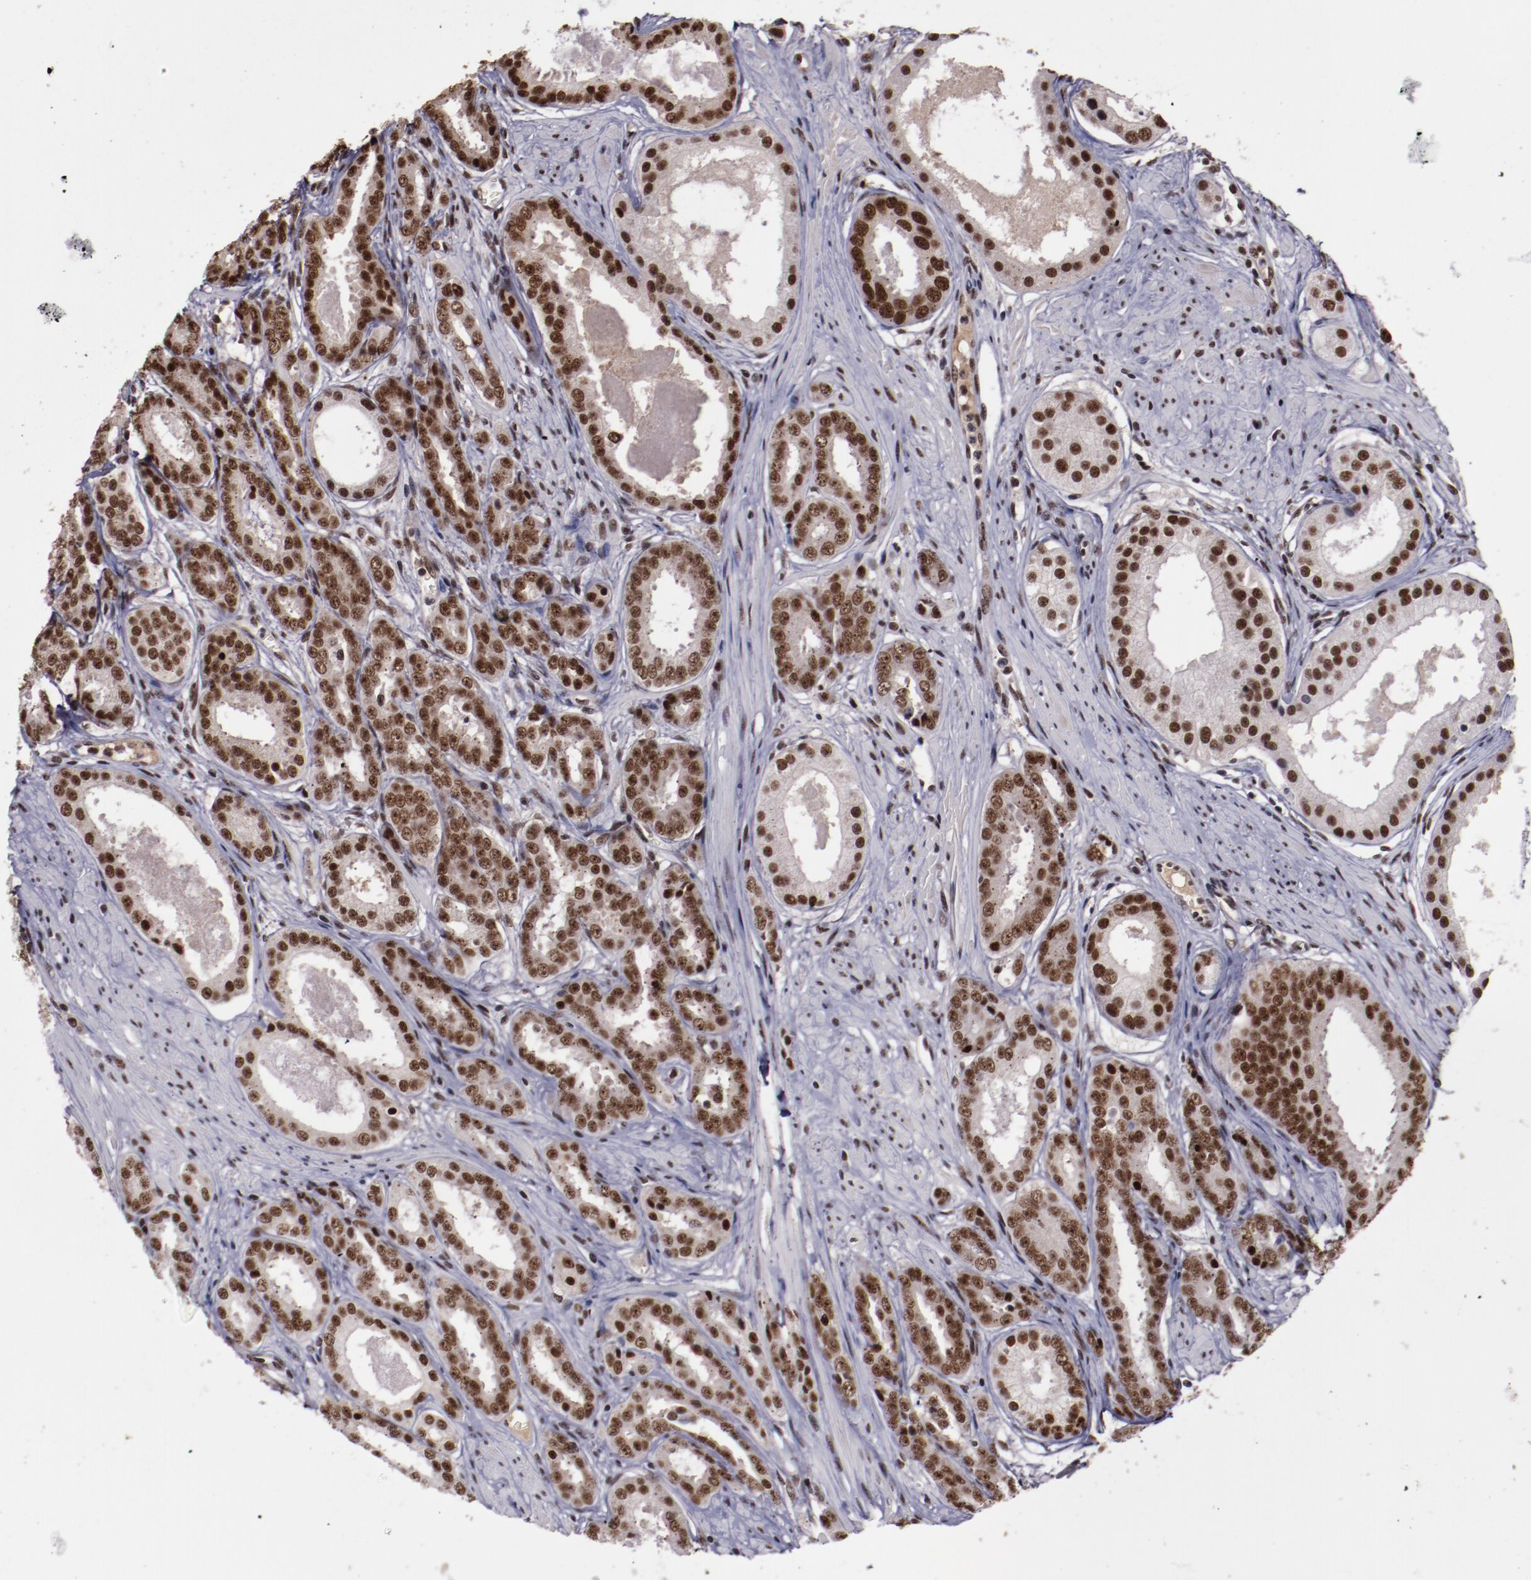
{"staining": {"intensity": "strong", "quantity": ">75%", "location": "nuclear"}, "tissue": "prostate cancer", "cell_type": "Tumor cells", "image_type": "cancer", "snomed": [{"axis": "morphology", "description": "Adenocarcinoma, Medium grade"}, {"axis": "topography", "description": "Prostate"}], "caption": "Protein expression analysis of prostate cancer (adenocarcinoma (medium-grade)) exhibits strong nuclear expression in about >75% of tumor cells. (DAB IHC with brightfield microscopy, high magnification).", "gene": "ERH", "patient": {"sex": "male", "age": 53}}